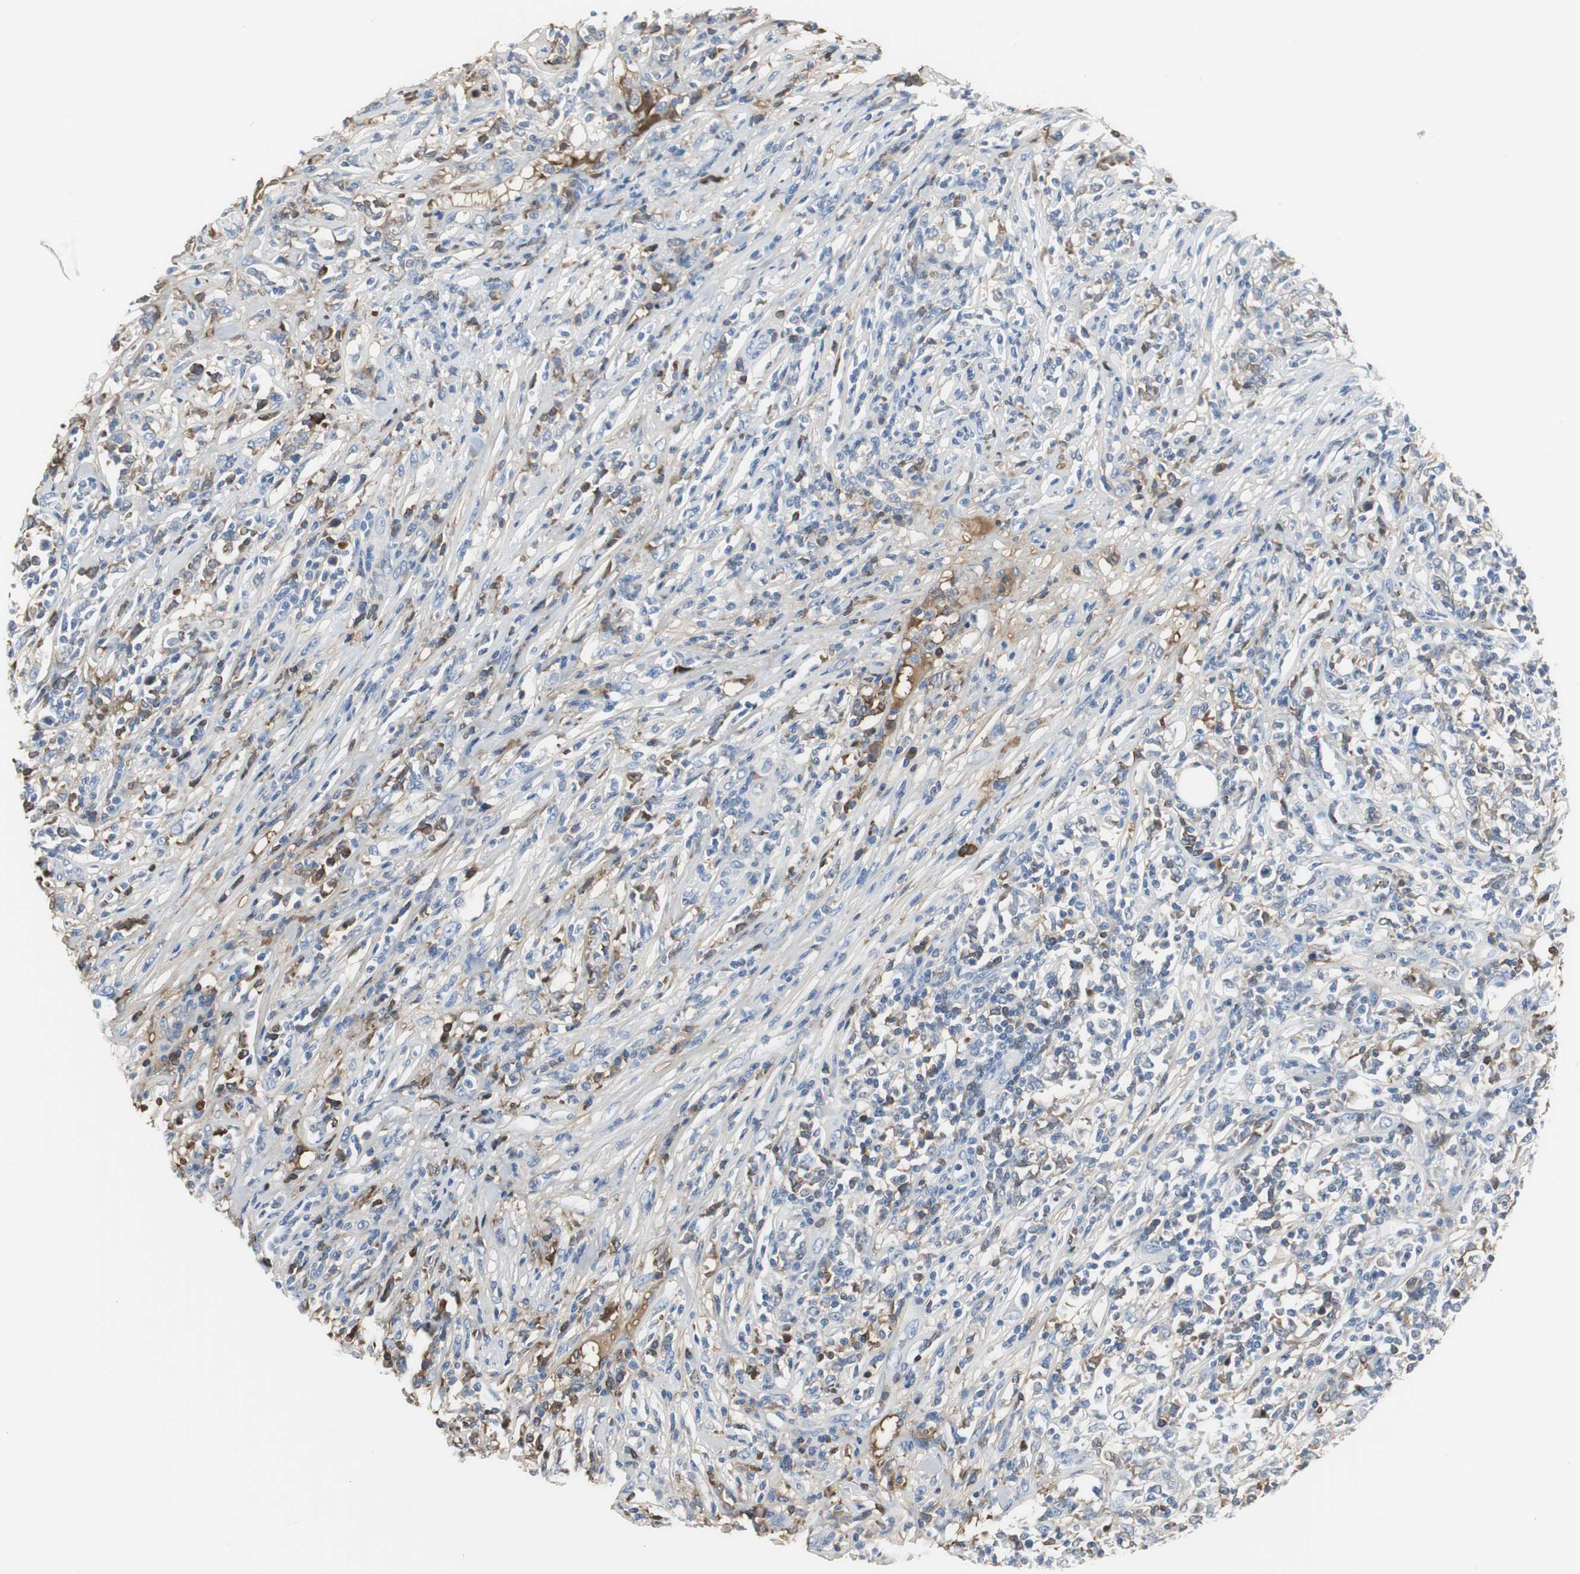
{"staining": {"intensity": "weak", "quantity": "<25%", "location": "cytoplasmic/membranous"}, "tissue": "lymphoma", "cell_type": "Tumor cells", "image_type": "cancer", "snomed": [{"axis": "morphology", "description": "Malignant lymphoma, non-Hodgkin's type, High grade"}, {"axis": "topography", "description": "Lymph node"}], "caption": "Immunohistochemical staining of lymphoma reveals no significant staining in tumor cells. Brightfield microscopy of immunohistochemistry (IHC) stained with DAB (brown) and hematoxylin (blue), captured at high magnification.", "gene": "IGHA1", "patient": {"sex": "female", "age": 84}}